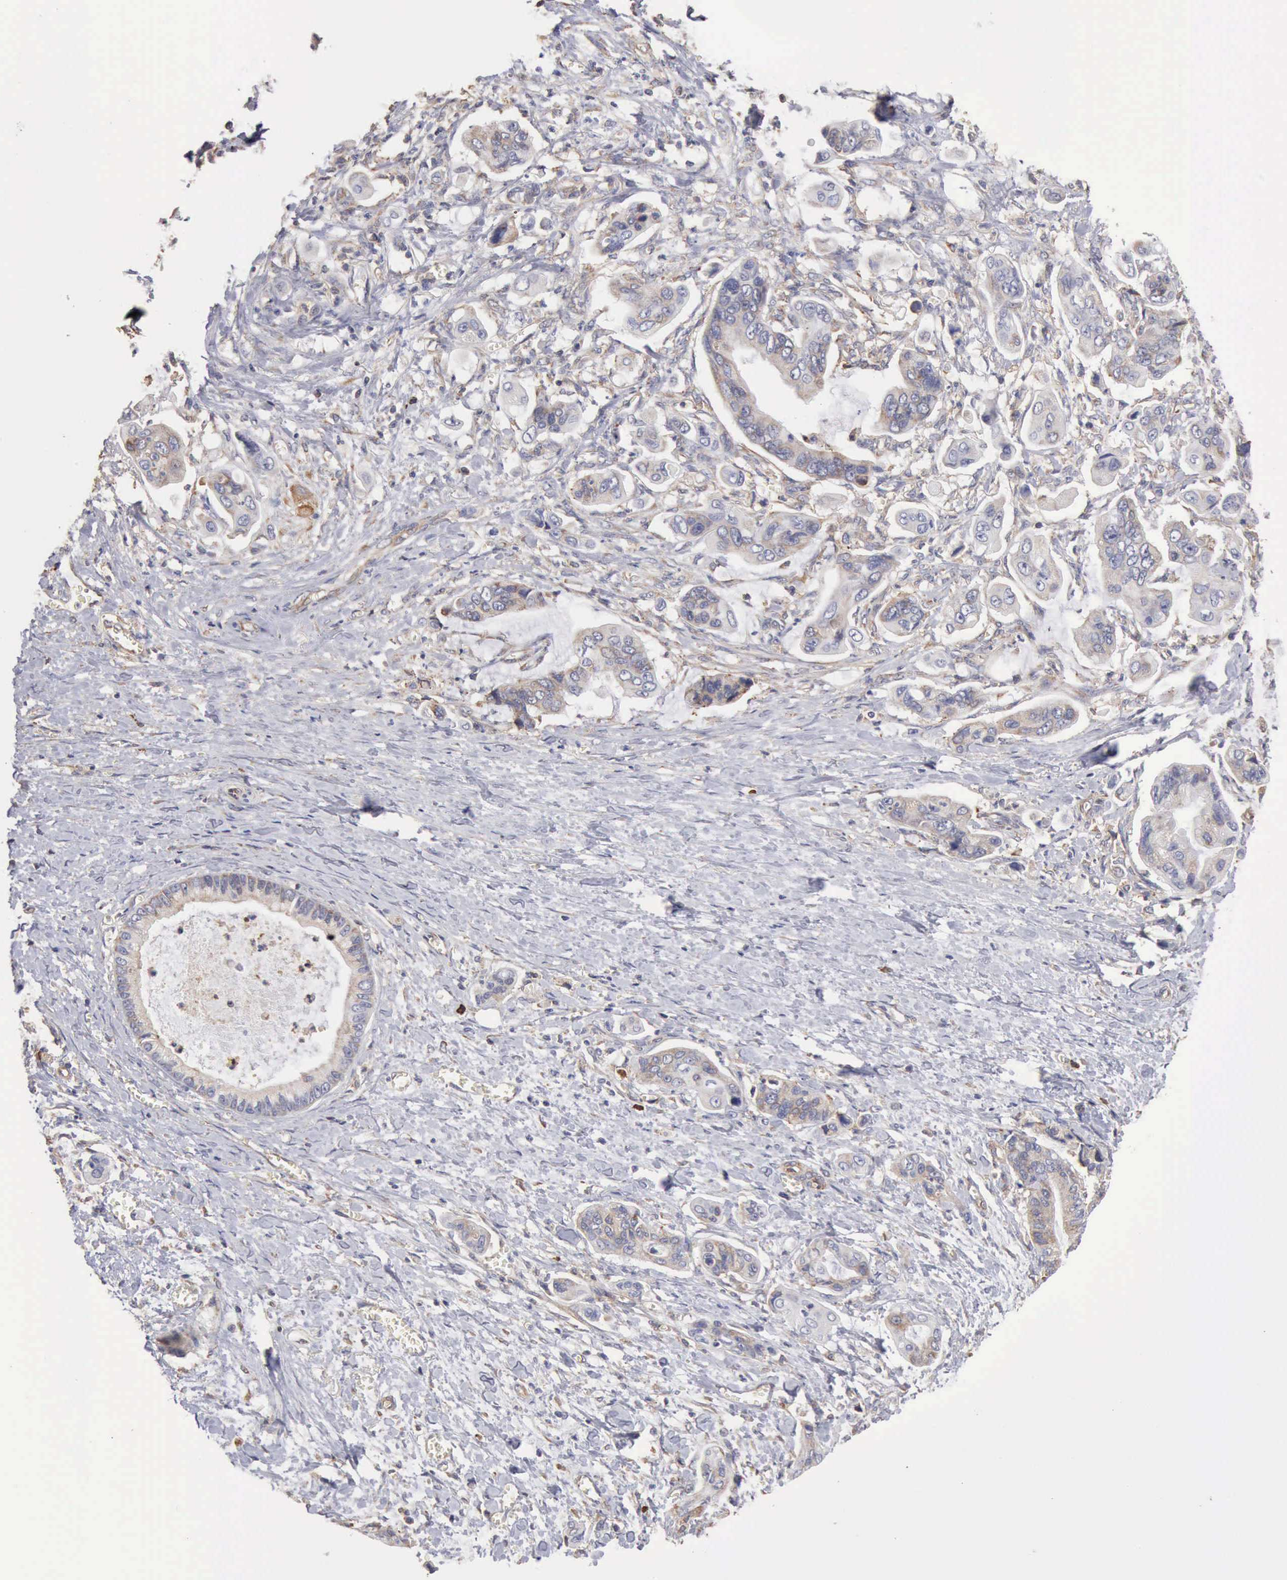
{"staining": {"intensity": "weak", "quantity": "25%-75%", "location": "cytoplasmic/membranous"}, "tissue": "stomach cancer", "cell_type": "Tumor cells", "image_type": "cancer", "snomed": [{"axis": "morphology", "description": "Adenocarcinoma, NOS"}, {"axis": "topography", "description": "Stomach, upper"}], "caption": "Protein expression by immunohistochemistry (IHC) shows weak cytoplasmic/membranous staining in approximately 25%-75% of tumor cells in stomach cancer. (IHC, brightfield microscopy, high magnification).", "gene": "GPR101", "patient": {"sex": "male", "age": 80}}